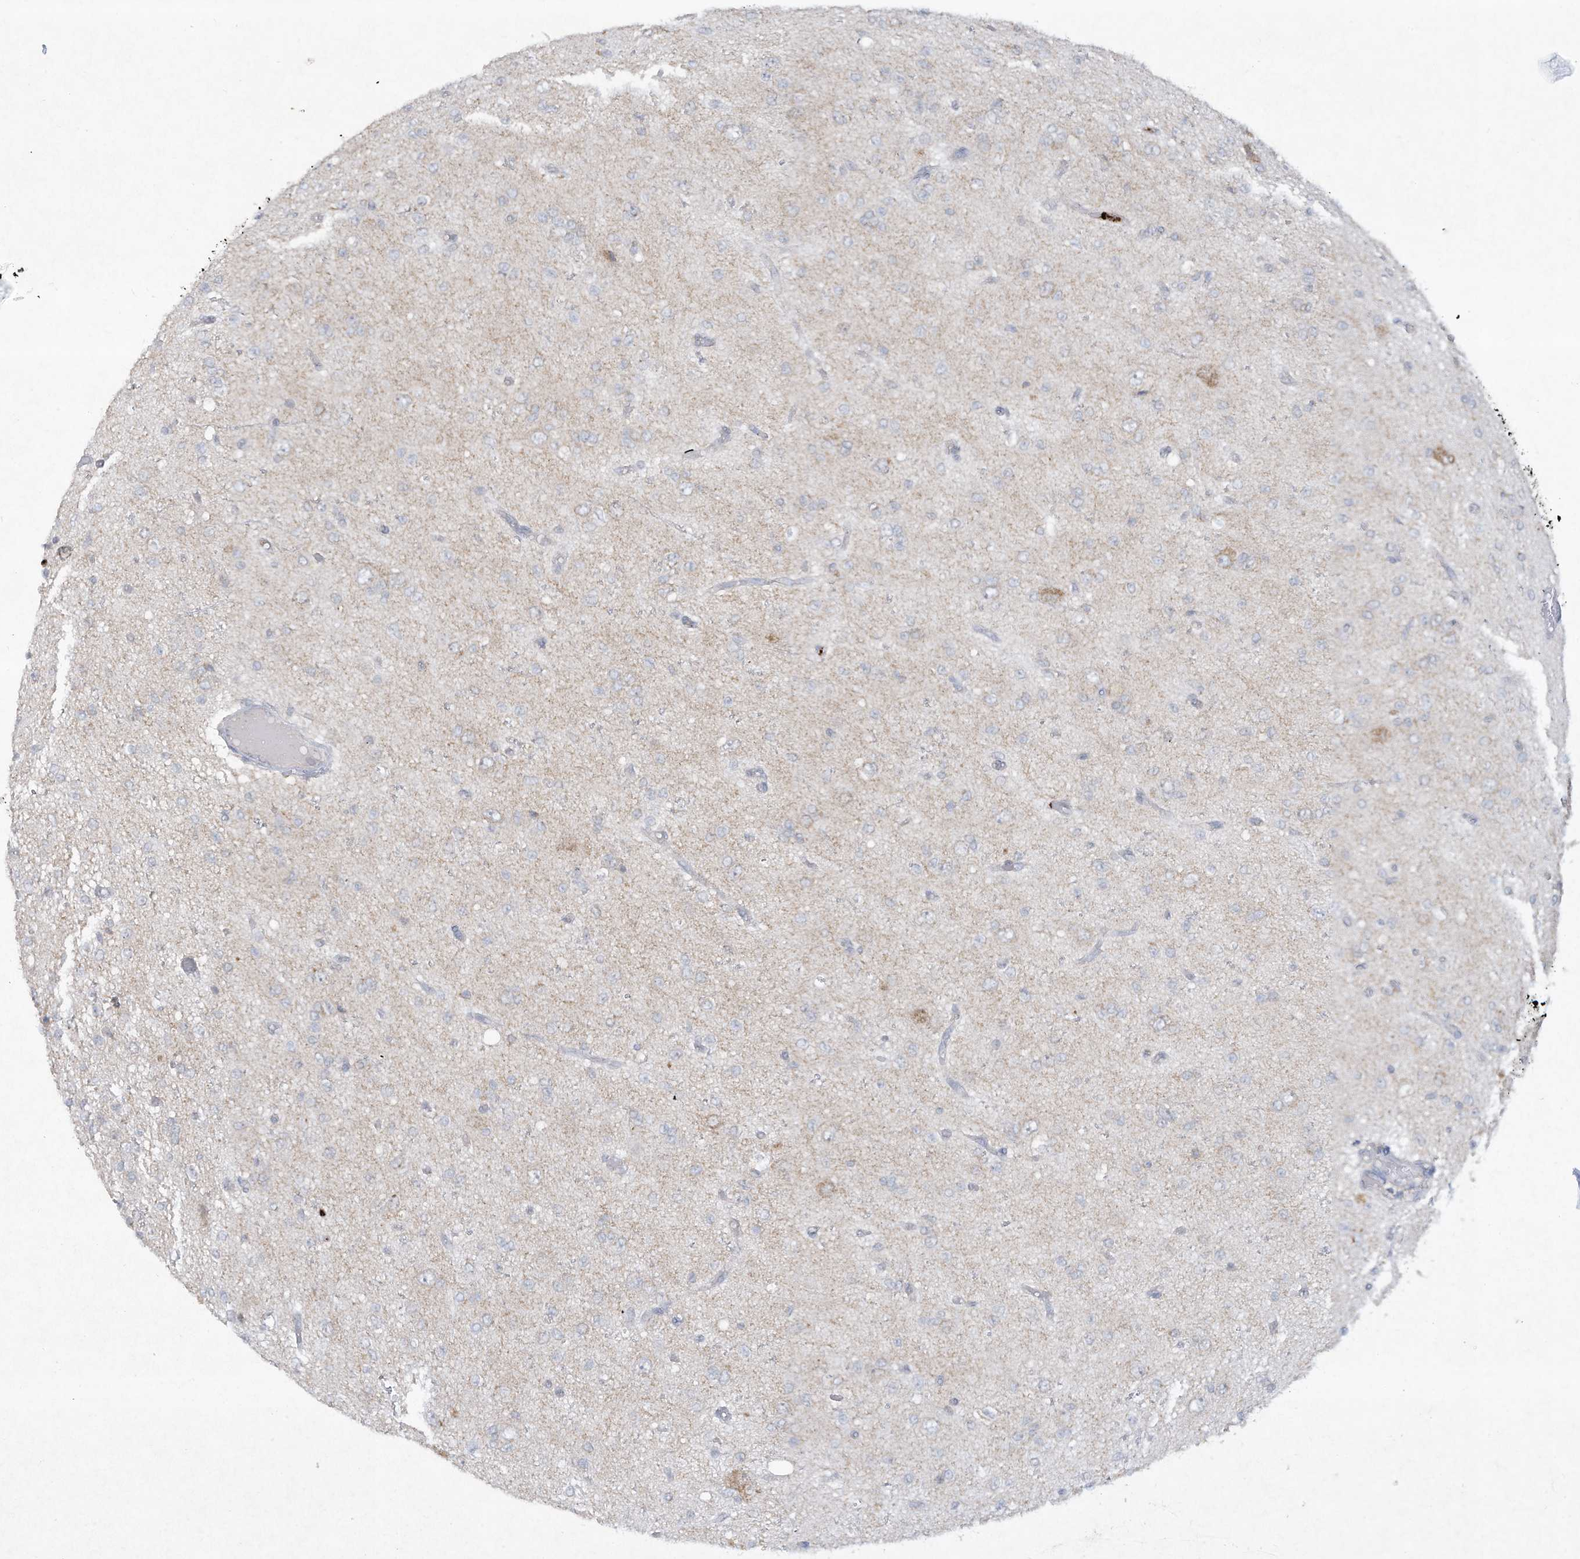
{"staining": {"intensity": "negative", "quantity": "none", "location": "none"}, "tissue": "glioma", "cell_type": "Tumor cells", "image_type": "cancer", "snomed": [{"axis": "morphology", "description": "Glioma, malignant, High grade"}, {"axis": "topography", "description": "pancreas cauda"}], "caption": "An image of human glioma is negative for staining in tumor cells. (Brightfield microscopy of DAB immunohistochemistry at high magnification).", "gene": "CHRNA4", "patient": {"sex": "male", "age": 60}}